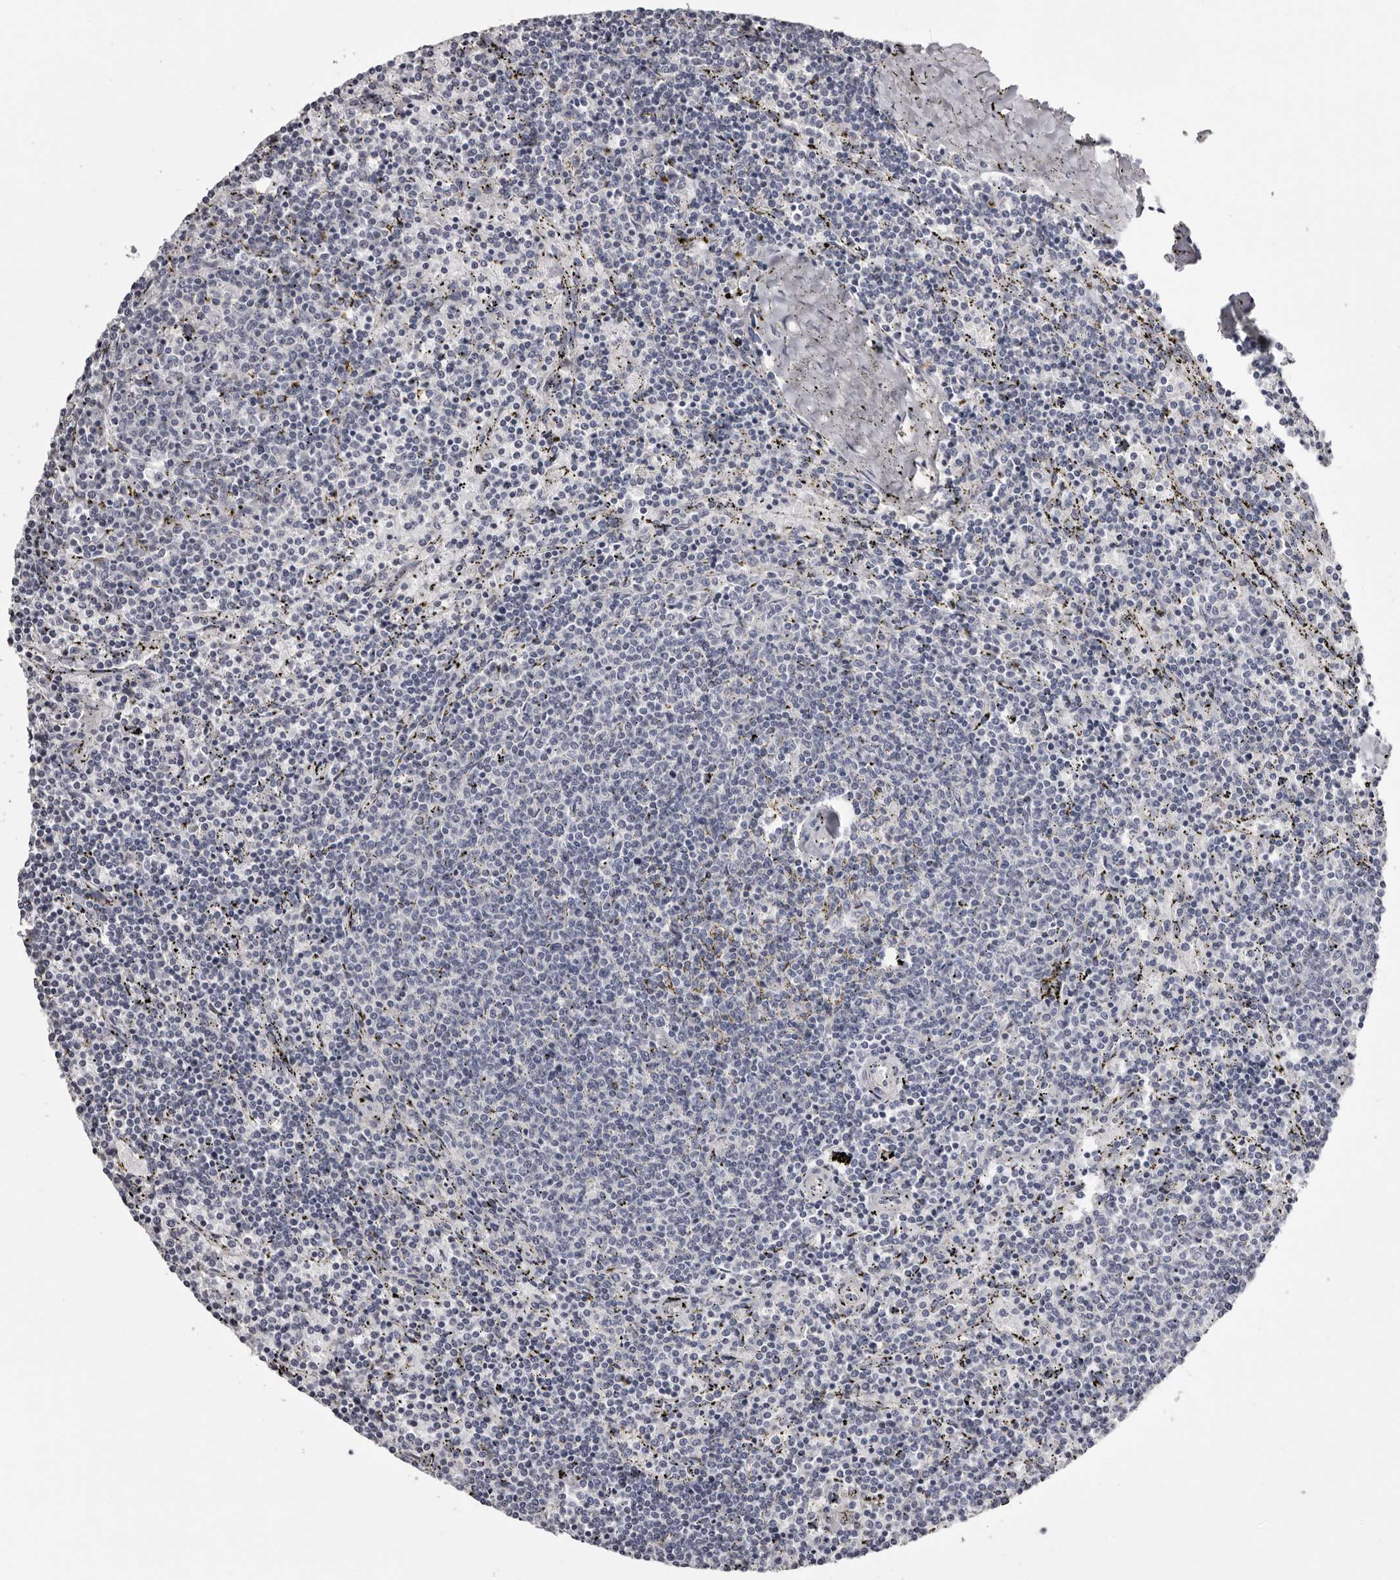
{"staining": {"intensity": "negative", "quantity": "none", "location": "none"}, "tissue": "lymphoma", "cell_type": "Tumor cells", "image_type": "cancer", "snomed": [{"axis": "morphology", "description": "Malignant lymphoma, non-Hodgkin's type, Low grade"}, {"axis": "topography", "description": "Spleen"}], "caption": "Protein analysis of low-grade malignant lymphoma, non-Hodgkin's type demonstrates no significant staining in tumor cells.", "gene": "CASQ1", "patient": {"sex": "female", "age": 50}}